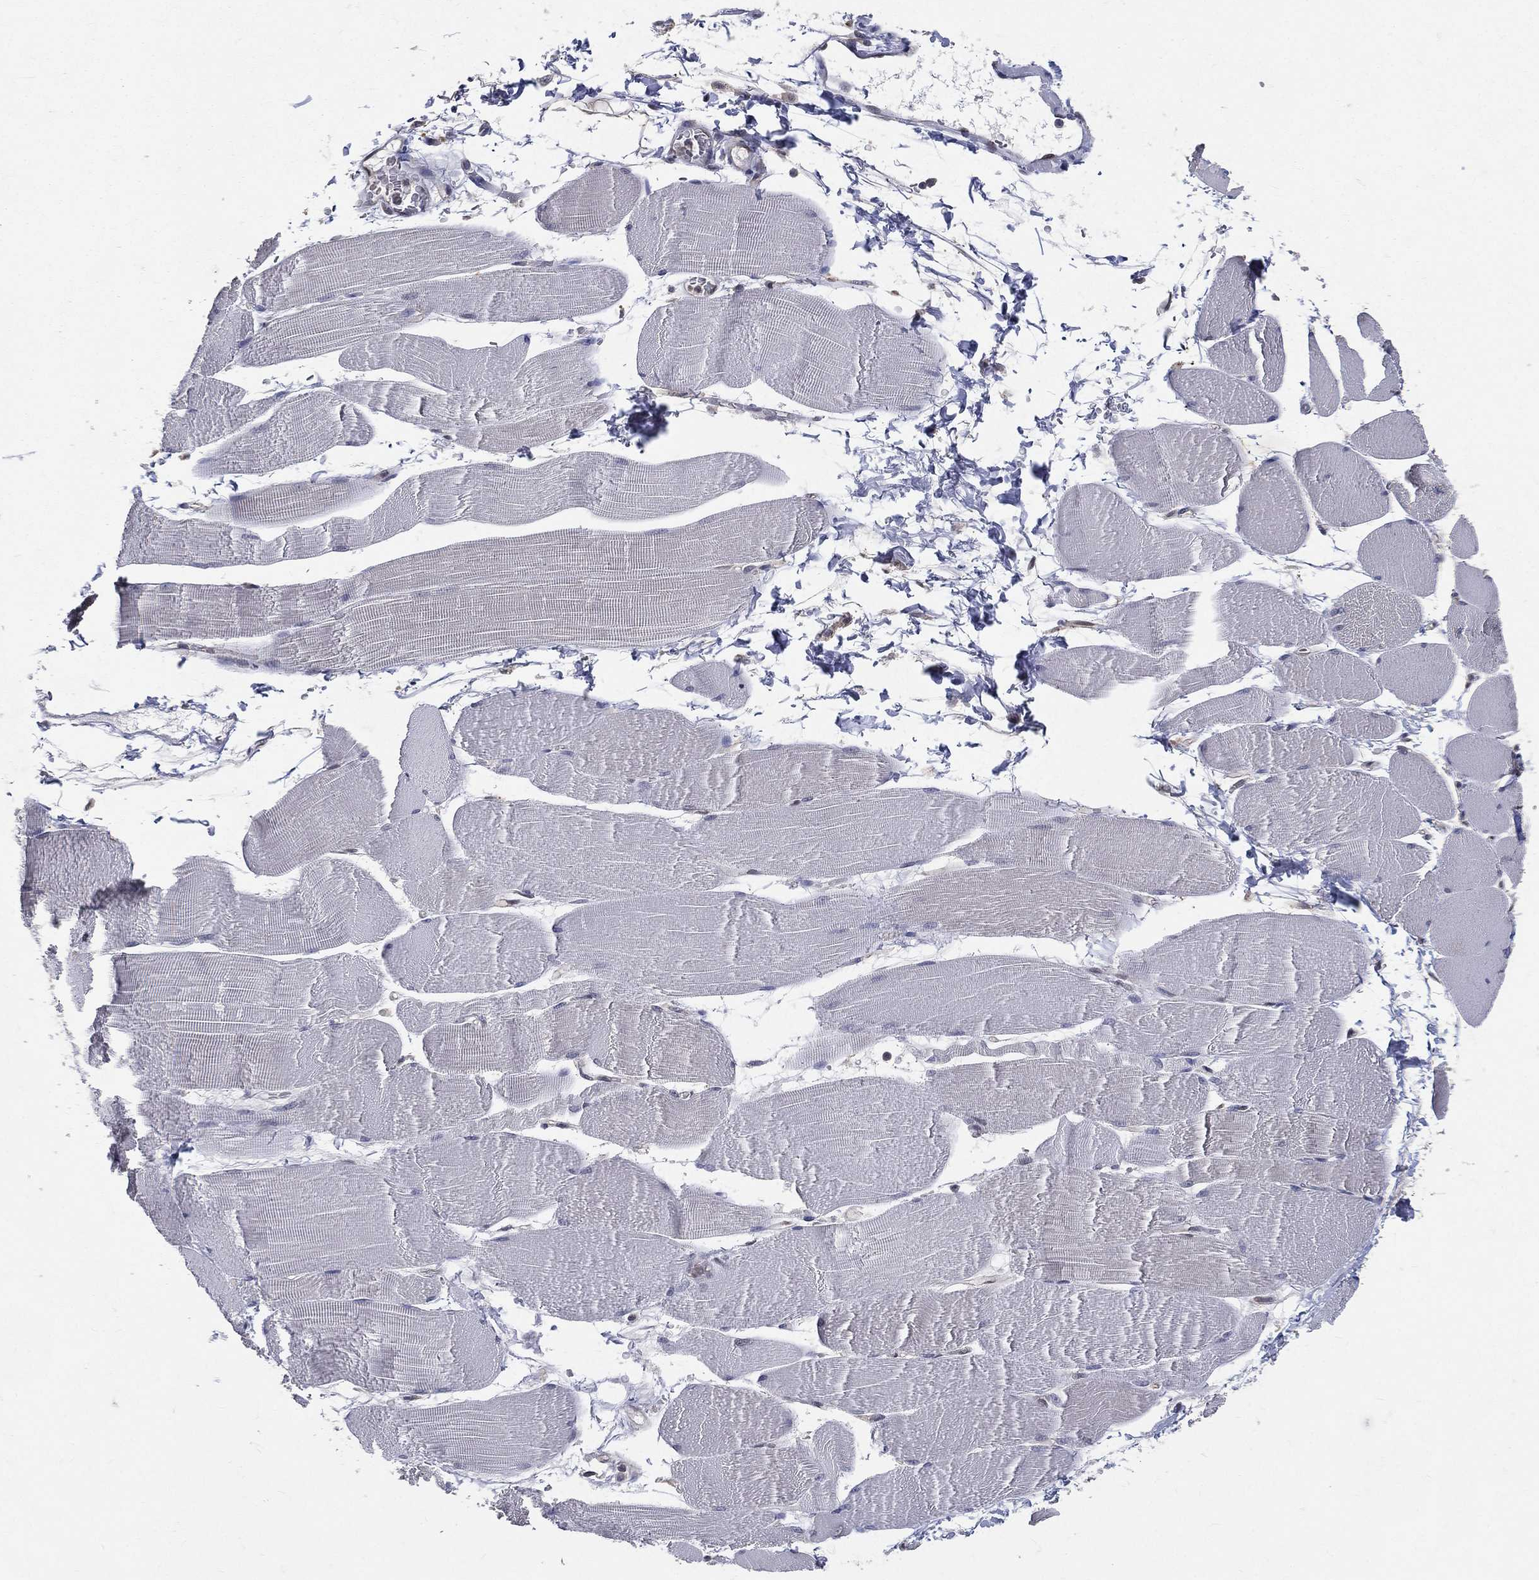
{"staining": {"intensity": "negative", "quantity": "none", "location": "none"}, "tissue": "skeletal muscle", "cell_type": "Myocytes", "image_type": "normal", "snomed": [{"axis": "morphology", "description": "Normal tissue, NOS"}, {"axis": "topography", "description": "Skeletal muscle"}], "caption": "The histopathology image demonstrates no significant staining in myocytes of skeletal muscle. (DAB (3,3'-diaminobenzidine) IHC, high magnification).", "gene": "GMPR2", "patient": {"sex": "male", "age": 56}}